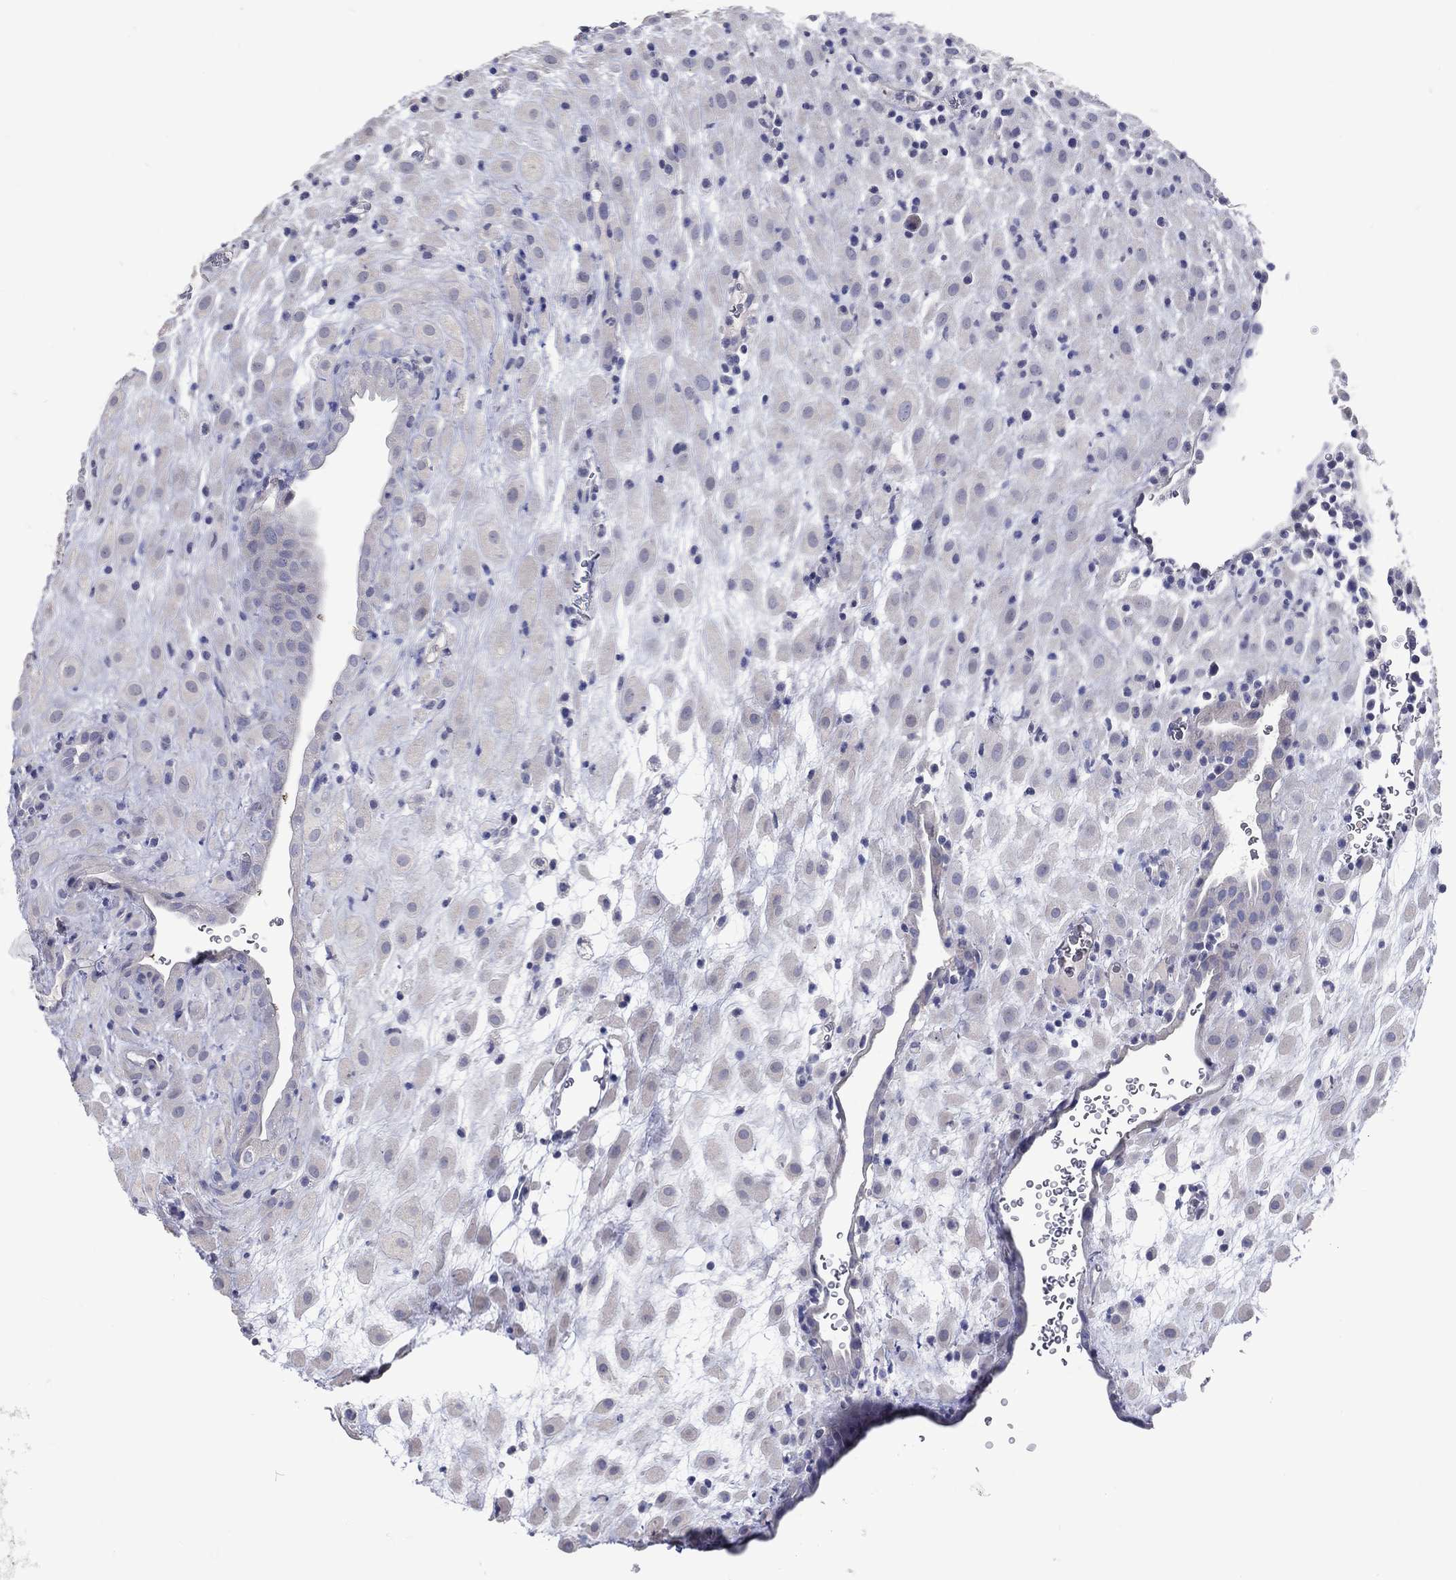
{"staining": {"intensity": "negative", "quantity": "none", "location": "none"}, "tissue": "placenta", "cell_type": "Decidual cells", "image_type": "normal", "snomed": [{"axis": "morphology", "description": "Normal tissue, NOS"}, {"axis": "topography", "description": "Placenta"}], "caption": "Histopathology image shows no protein expression in decidual cells of benign placenta.", "gene": "DNAH6", "patient": {"sex": "female", "age": 19}}